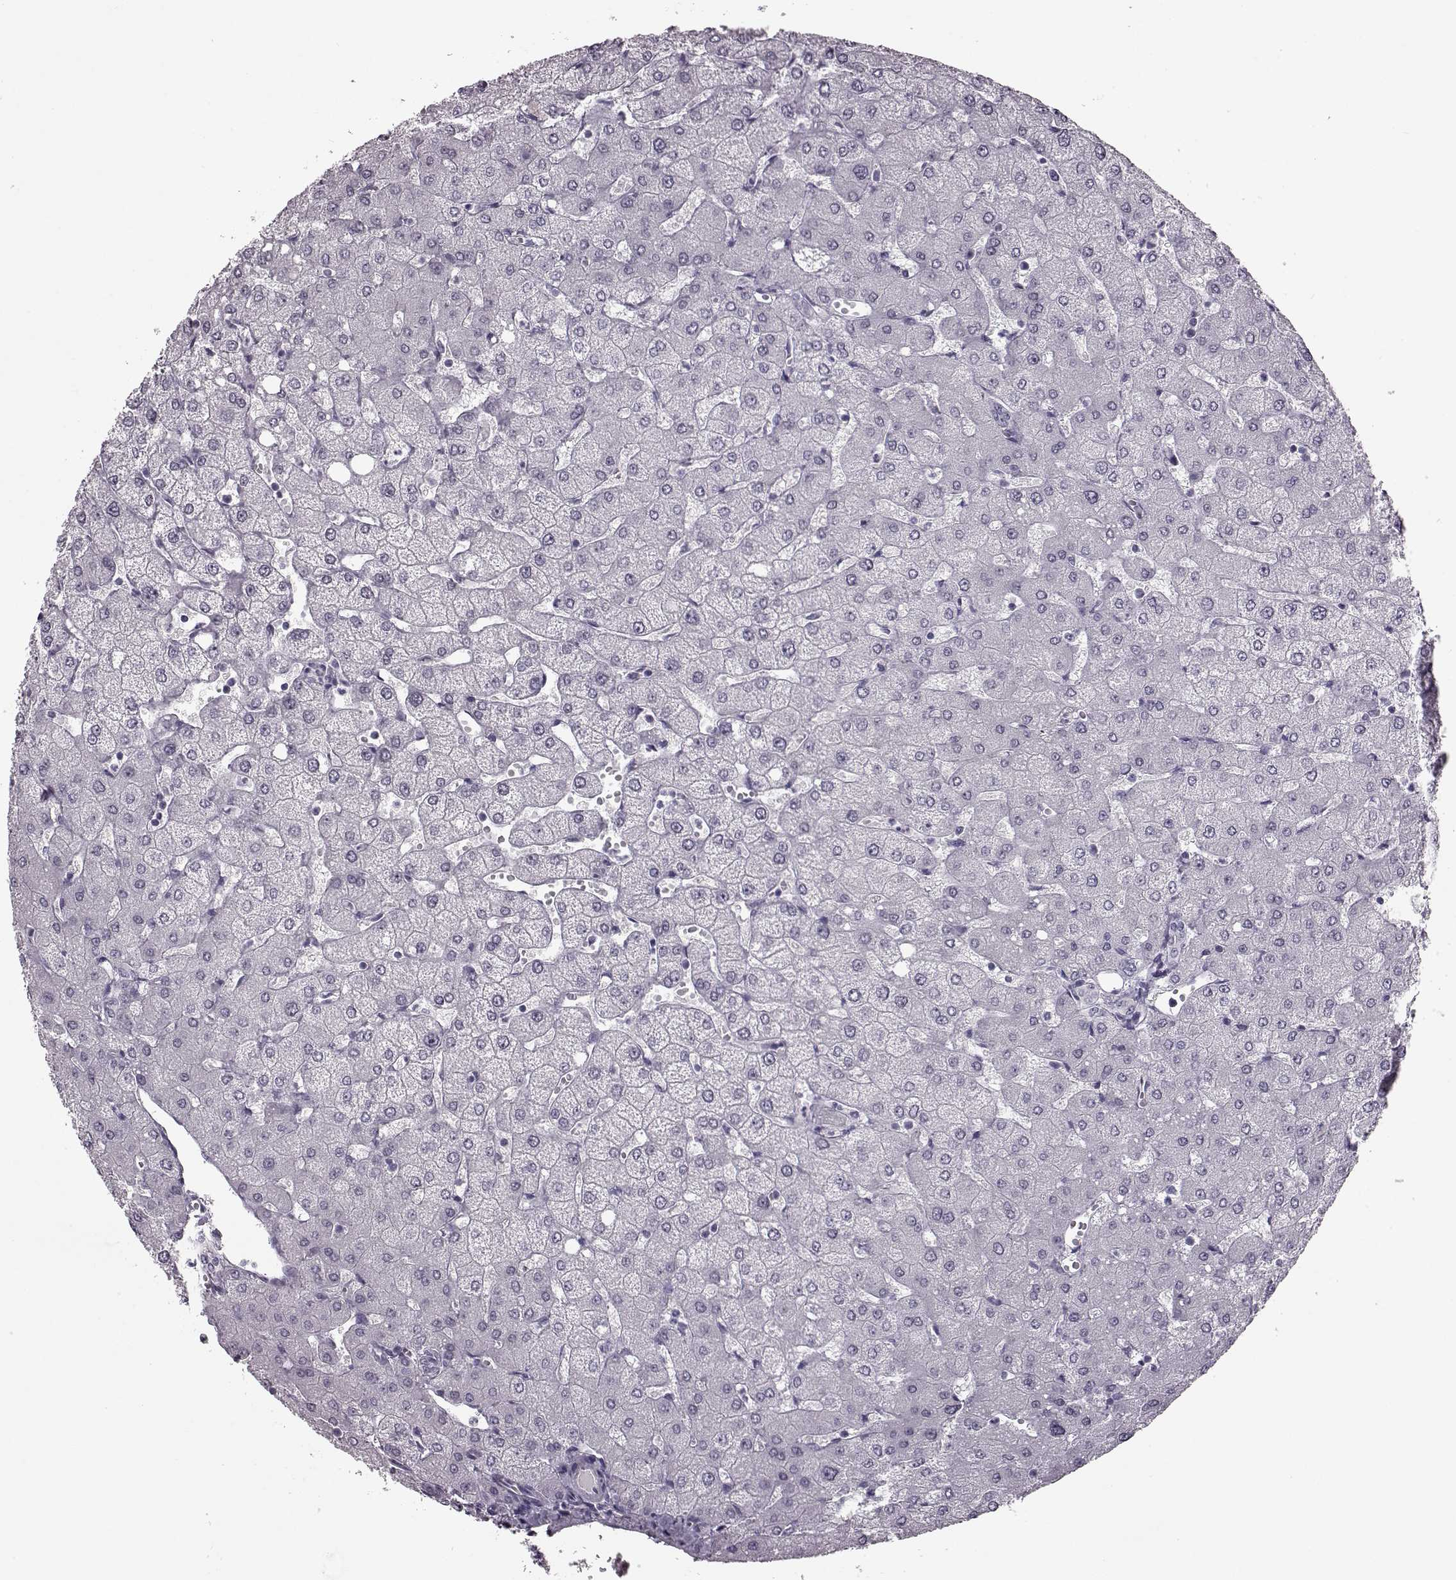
{"staining": {"intensity": "negative", "quantity": "none", "location": "none"}, "tissue": "liver", "cell_type": "Cholangiocytes", "image_type": "normal", "snomed": [{"axis": "morphology", "description": "Normal tissue, NOS"}, {"axis": "topography", "description": "Liver"}], "caption": "Photomicrograph shows no protein staining in cholangiocytes of benign liver. (Brightfield microscopy of DAB immunohistochemistry (IHC) at high magnification).", "gene": "PRPH2", "patient": {"sex": "female", "age": 54}}